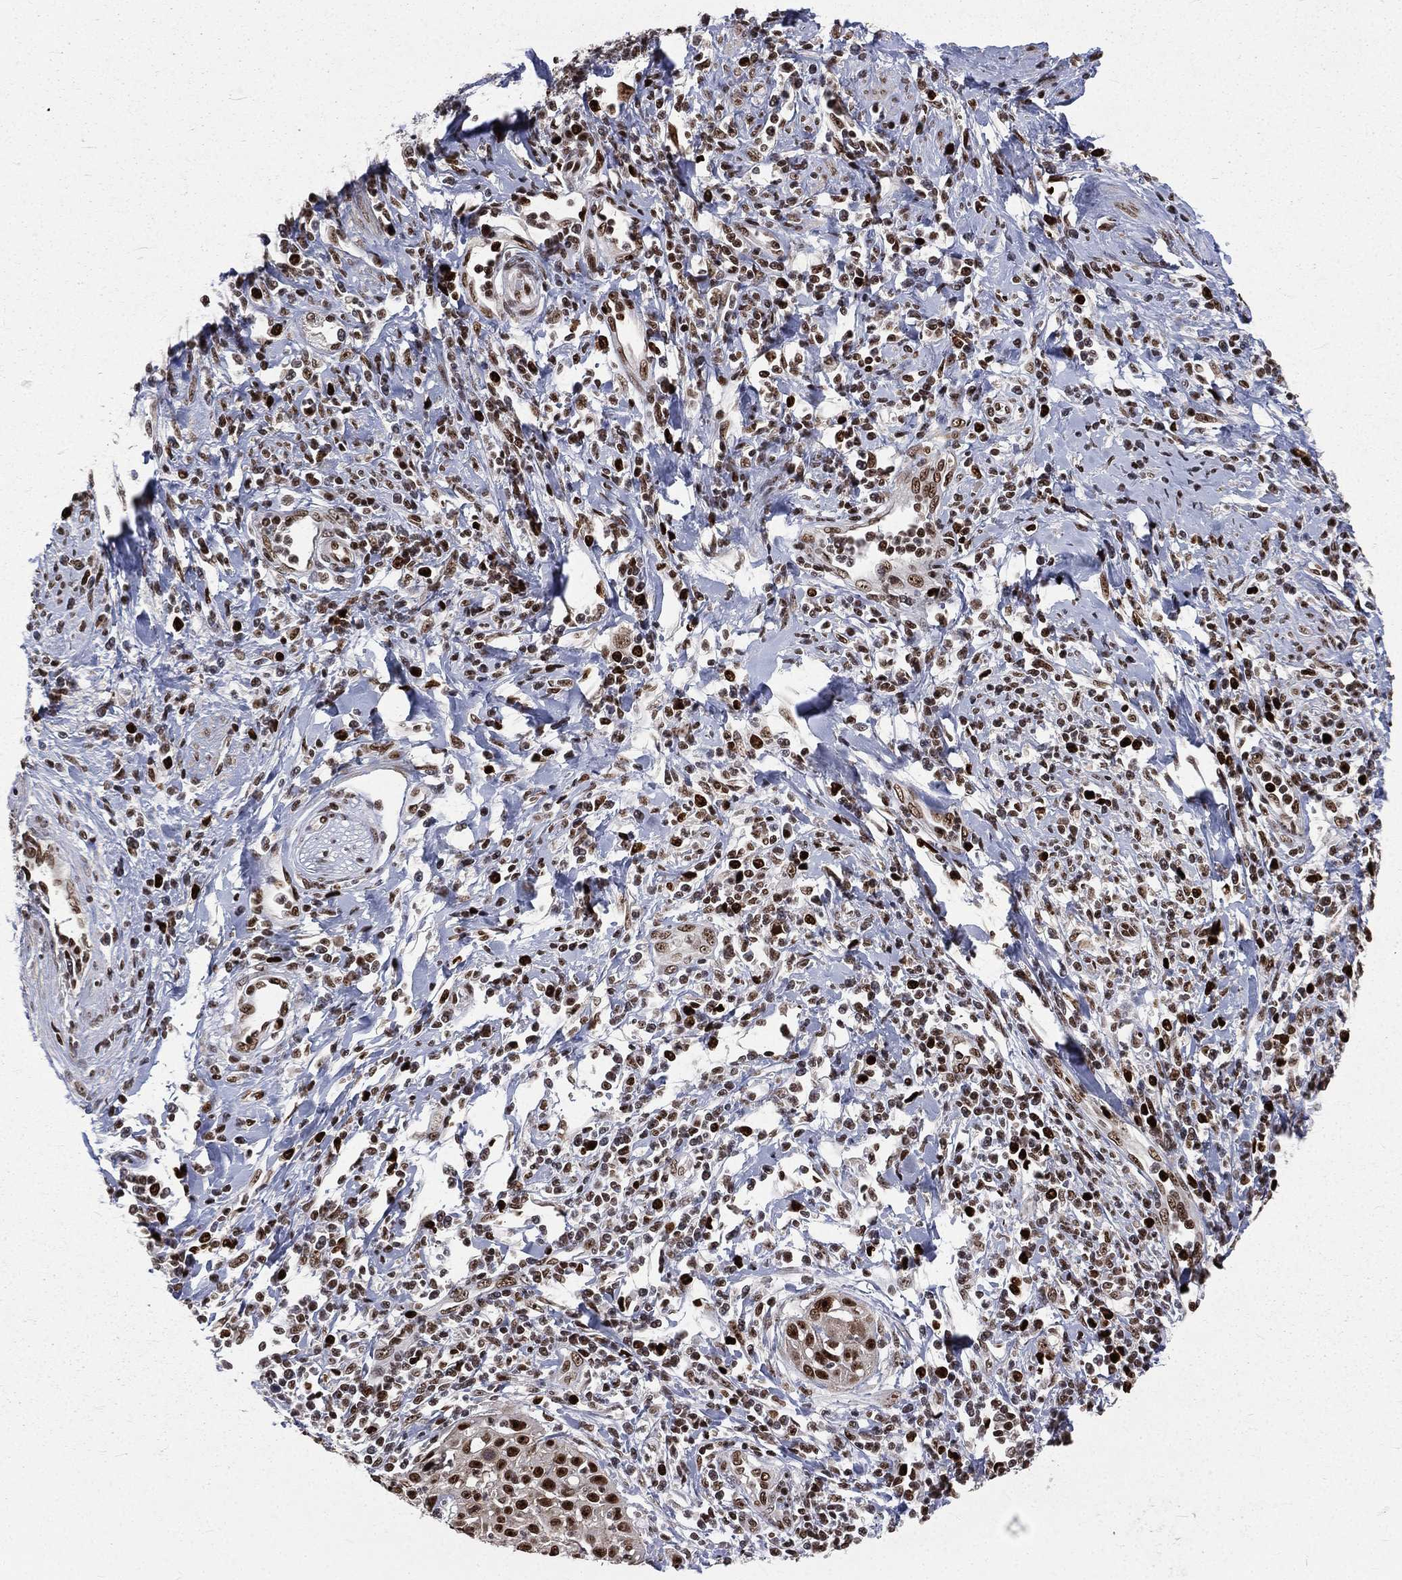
{"staining": {"intensity": "moderate", "quantity": "25%-75%", "location": "nuclear"}, "tissue": "cervical cancer", "cell_type": "Tumor cells", "image_type": "cancer", "snomed": [{"axis": "morphology", "description": "Squamous cell carcinoma, NOS"}, {"axis": "topography", "description": "Cervix"}], "caption": "Cervical cancer tissue shows moderate nuclear staining in about 25%-75% of tumor cells, visualized by immunohistochemistry.", "gene": "POLB", "patient": {"sex": "female", "age": 26}}